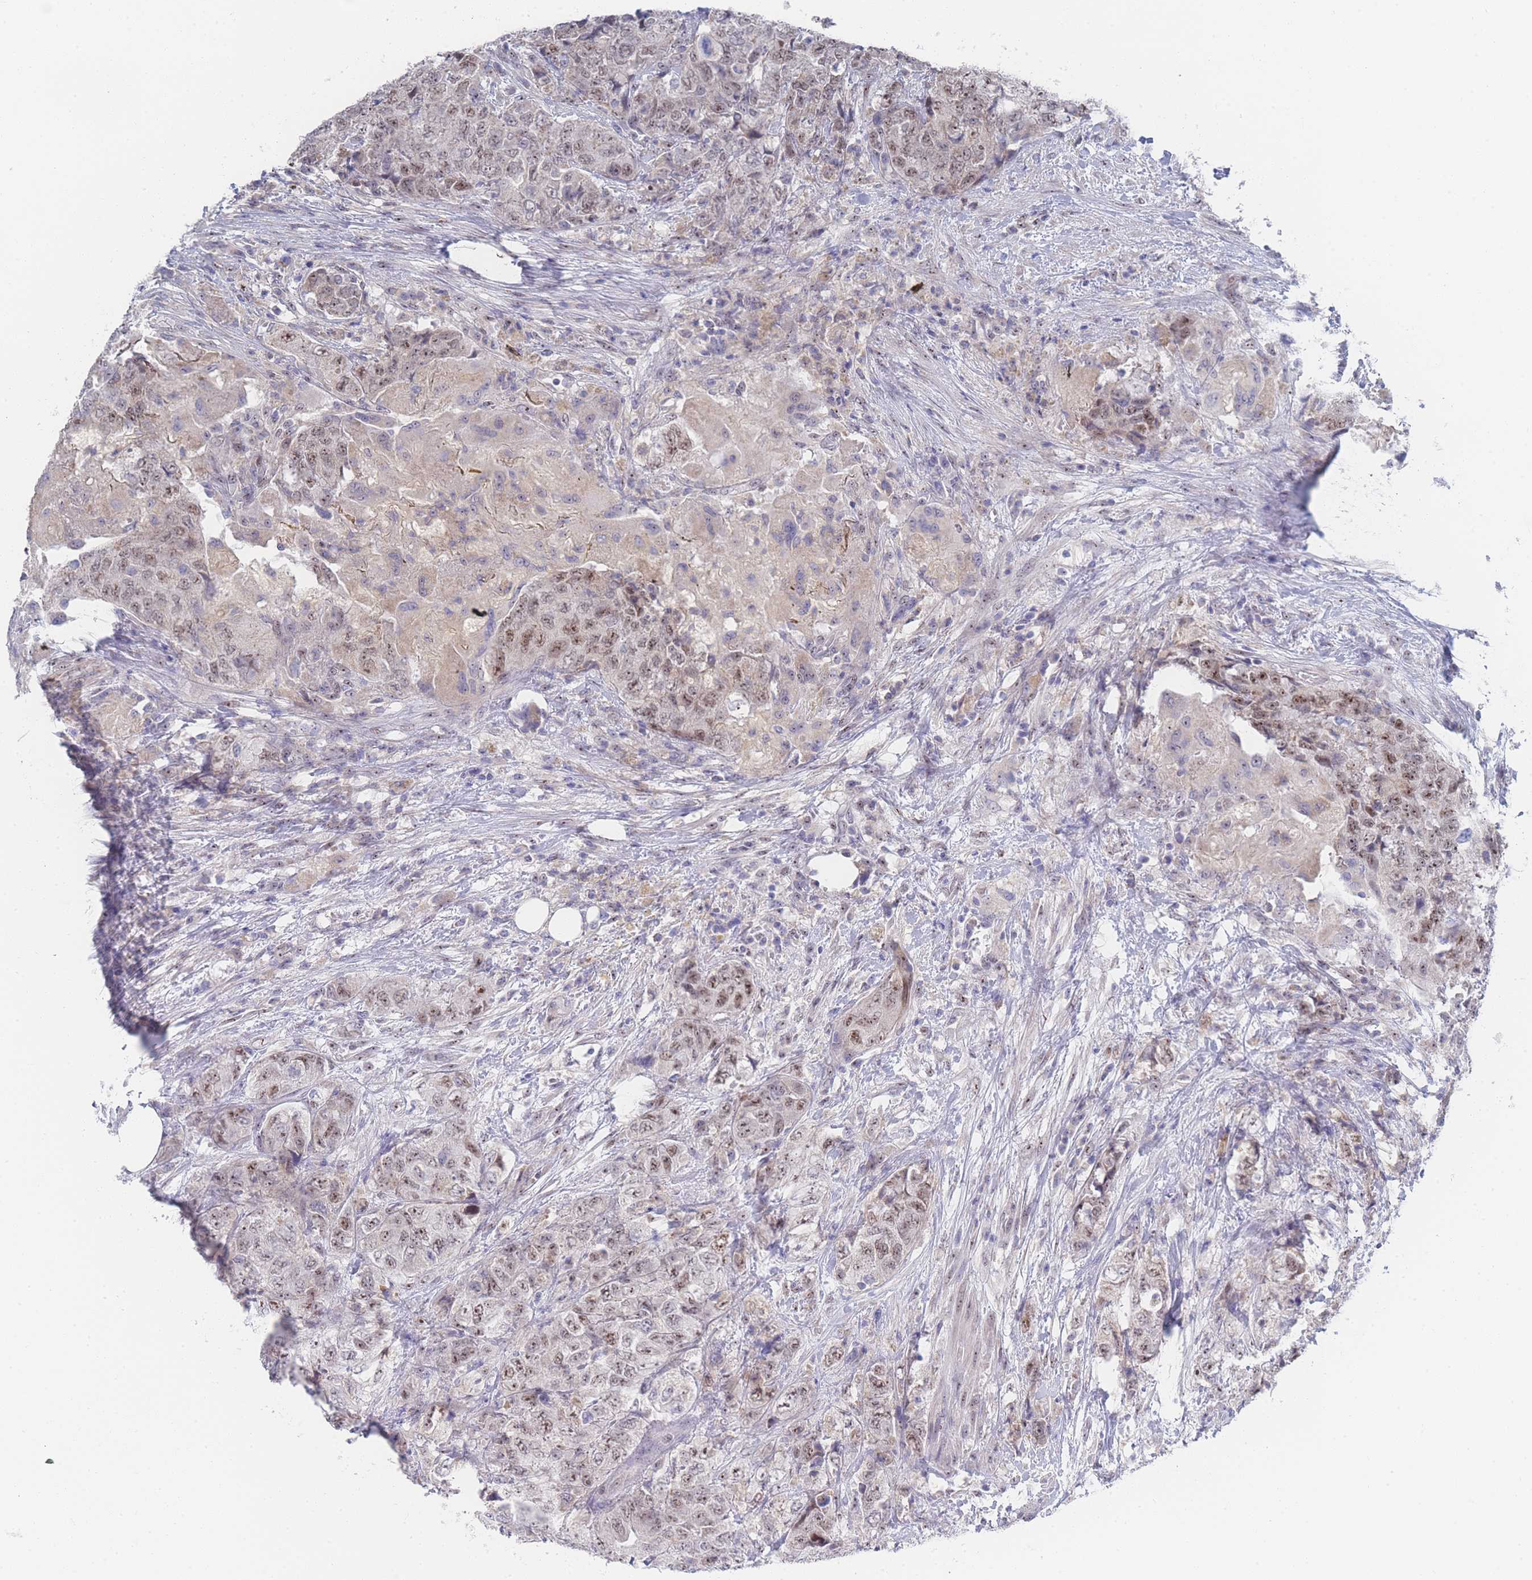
{"staining": {"intensity": "weak", "quantity": ">75%", "location": "nuclear"}, "tissue": "urothelial cancer", "cell_type": "Tumor cells", "image_type": "cancer", "snomed": [{"axis": "morphology", "description": "Urothelial carcinoma, High grade"}, {"axis": "topography", "description": "Urinary bladder"}], "caption": "Approximately >75% of tumor cells in urothelial cancer exhibit weak nuclear protein staining as visualized by brown immunohistochemical staining.", "gene": "ZNF142", "patient": {"sex": "female", "age": 78}}